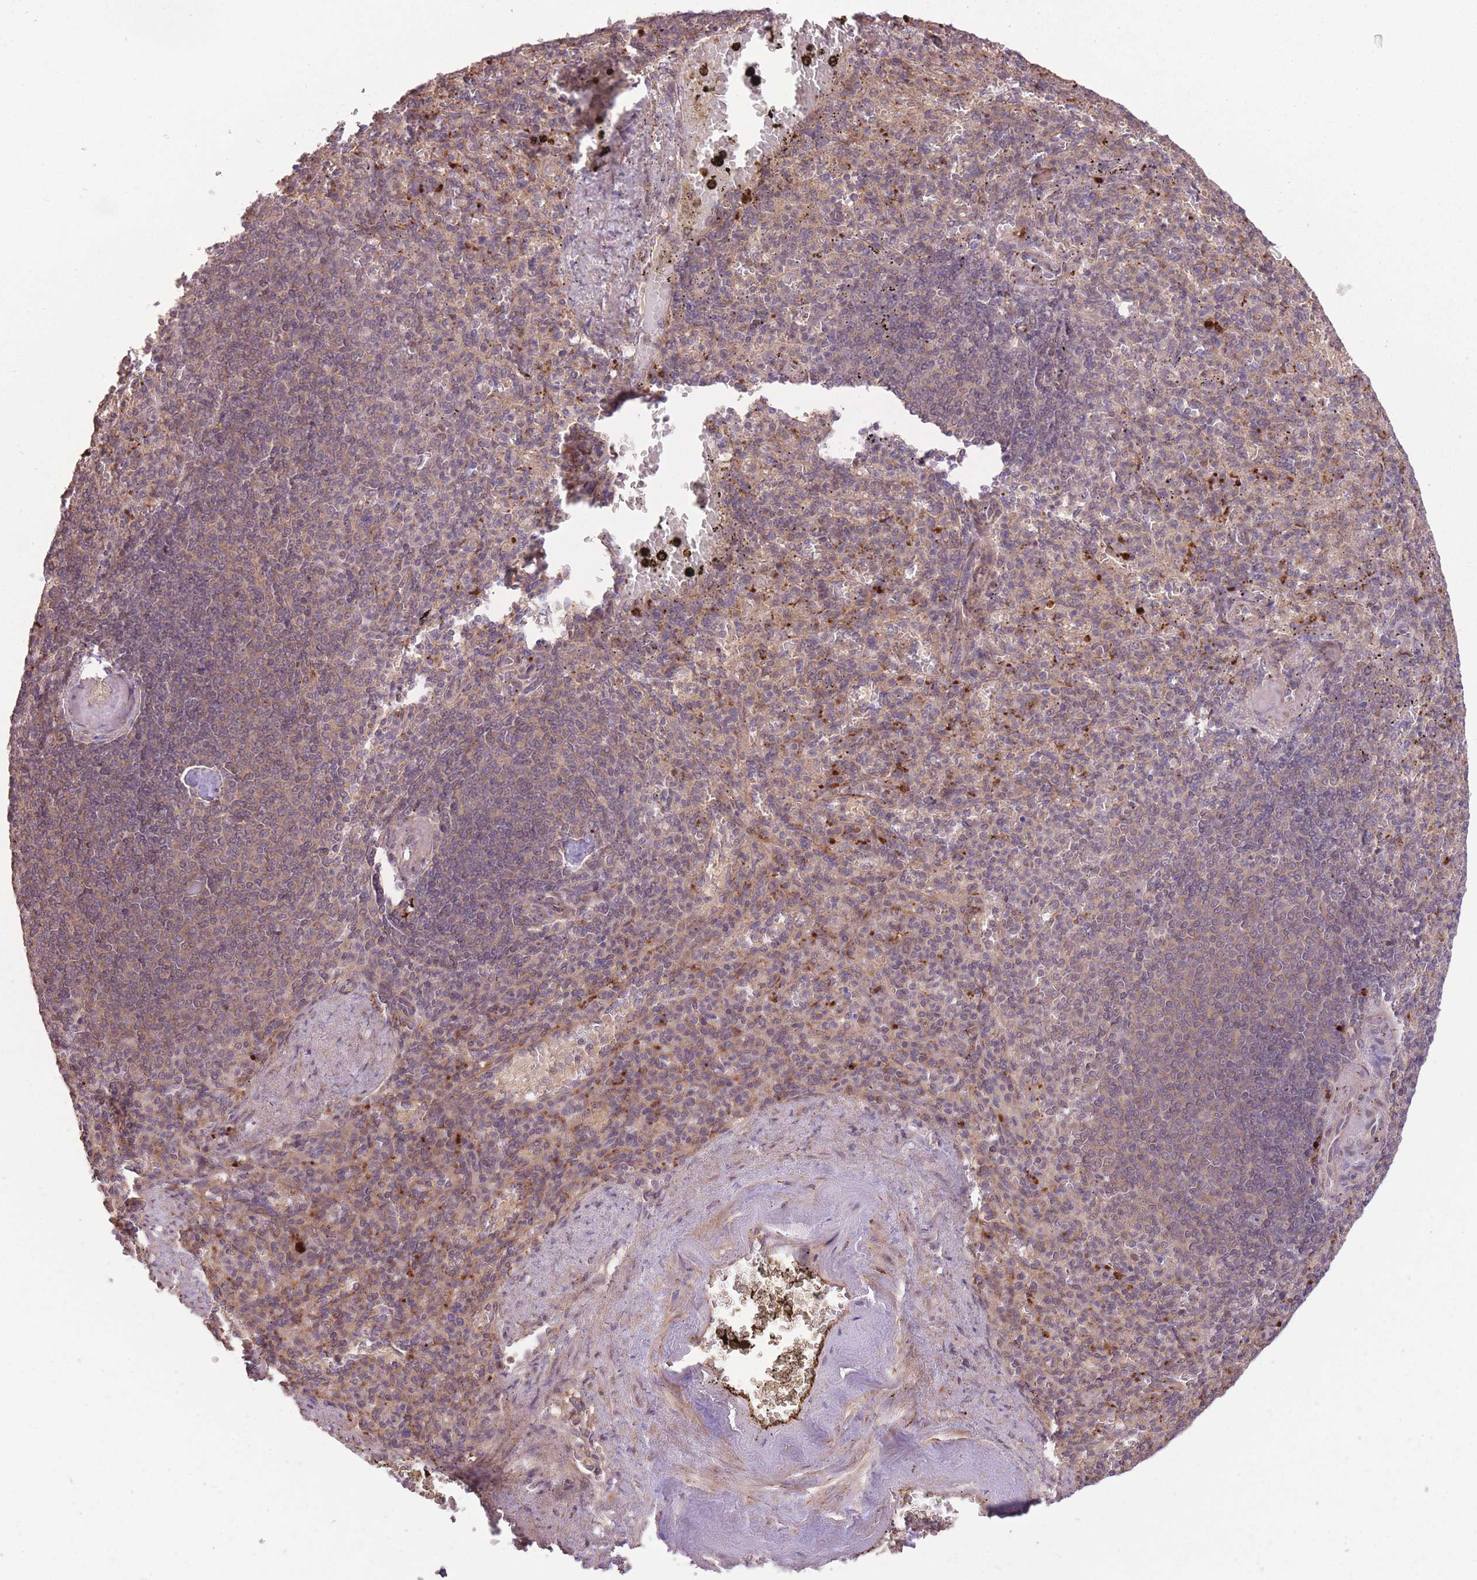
{"staining": {"intensity": "moderate", "quantity": "25%-75%", "location": "cytoplasmic/membranous,nuclear"}, "tissue": "spleen", "cell_type": "Cells in red pulp", "image_type": "normal", "snomed": [{"axis": "morphology", "description": "Normal tissue, NOS"}, {"axis": "topography", "description": "Spleen"}], "caption": "This is a histology image of immunohistochemistry staining of unremarkable spleen, which shows moderate expression in the cytoplasmic/membranous,nuclear of cells in red pulp.", "gene": "POLR3F", "patient": {"sex": "female", "age": 74}}